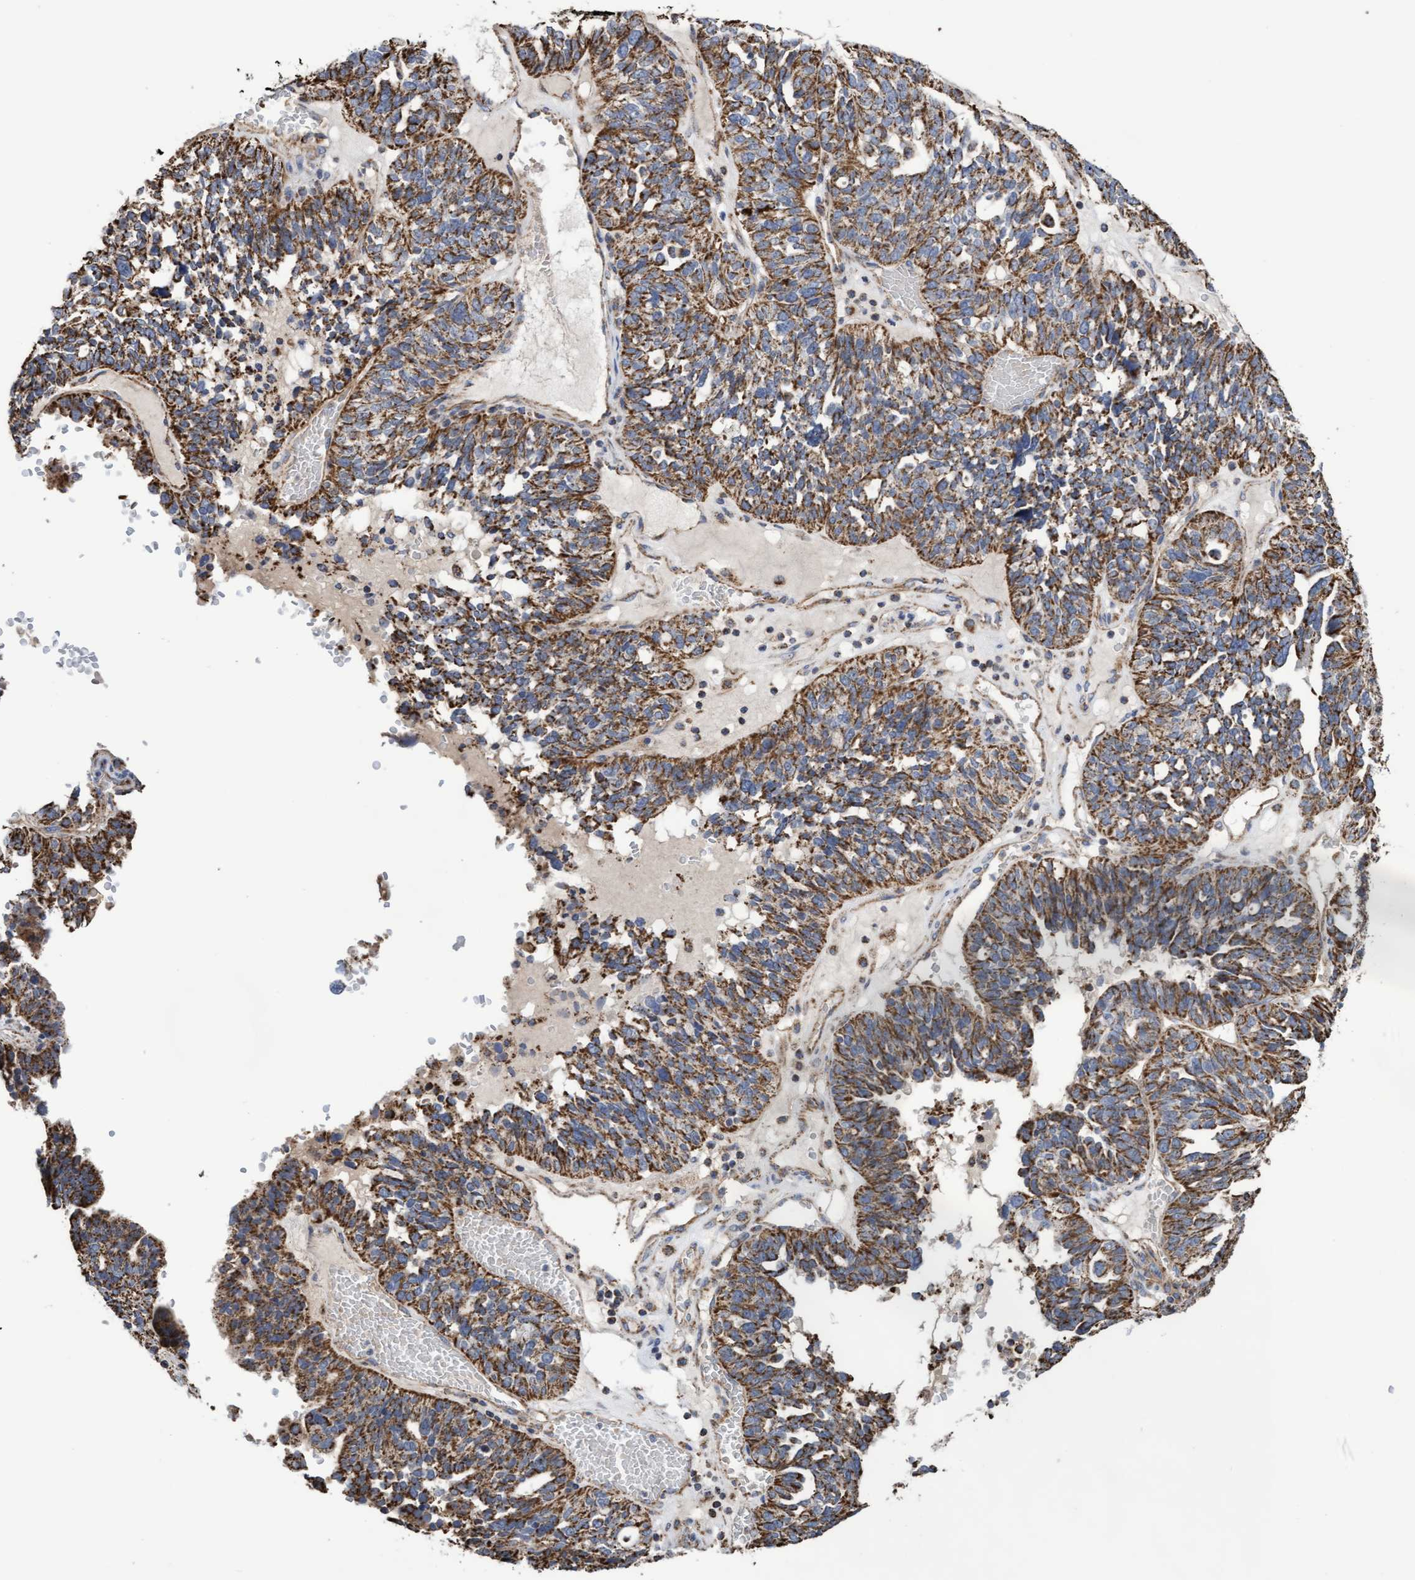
{"staining": {"intensity": "moderate", "quantity": ">75%", "location": "cytoplasmic/membranous"}, "tissue": "ovarian cancer", "cell_type": "Tumor cells", "image_type": "cancer", "snomed": [{"axis": "morphology", "description": "Cystadenocarcinoma, serous, NOS"}, {"axis": "topography", "description": "Ovary"}], "caption": "Tumor cells display moderate cytoplasmic/membranous positivity in about >75% of cells in serous cystadenocarcinoma (ovarian).", "gene": "COBL", "patient": {"sex": "female", "age": 59}}